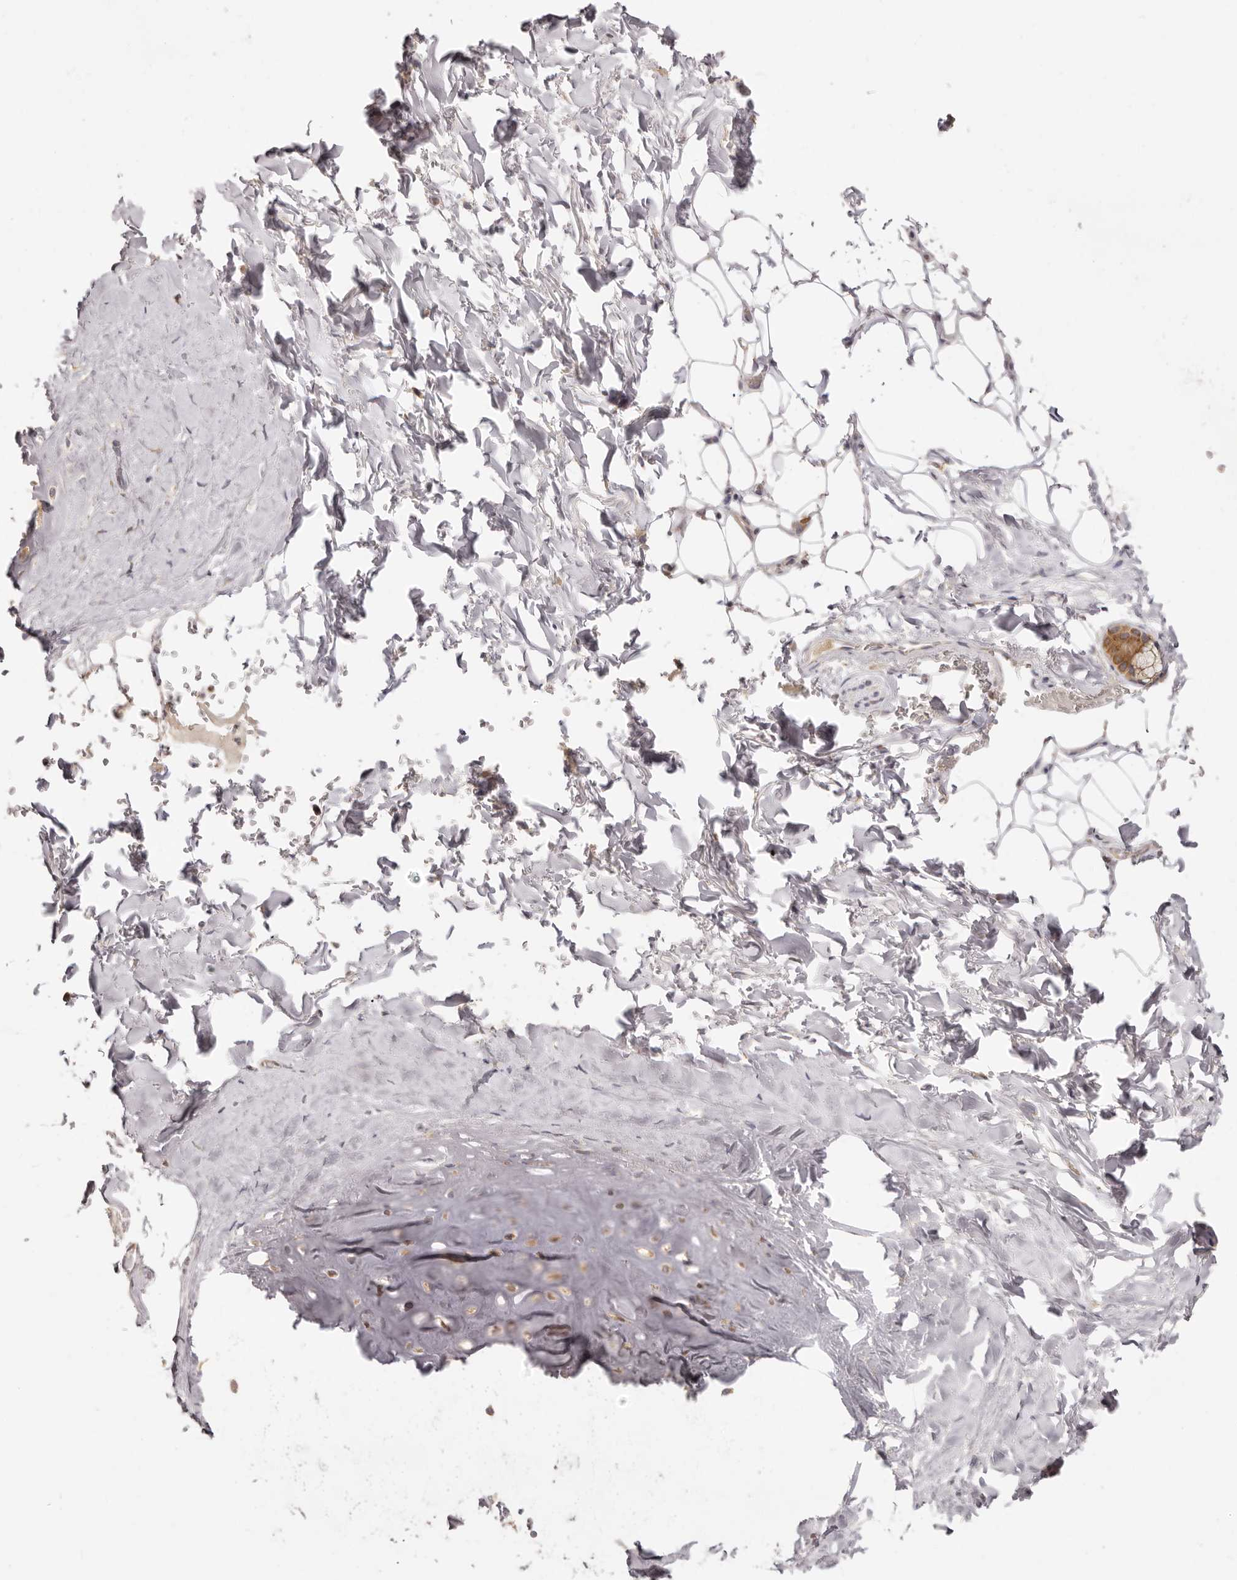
{"staining": {"intensity": "negative", "quantity": "none", "location": "none"}, "tissue": "adipose tissue", "cell_type": "Adipocytes", "image_type": "normal", "snomed": [{"axis": "morphology", "description": "Normal tissue, NOS"}, {"axis": "topography", "description": "Cartilage tissue"}], "caption": "Adipose tissue stained for a protein using immunohistochemistry exhibits no expression adipocytes.", "gene": "EEF1E1", "patient": {"sex": "female", "age": 63}}